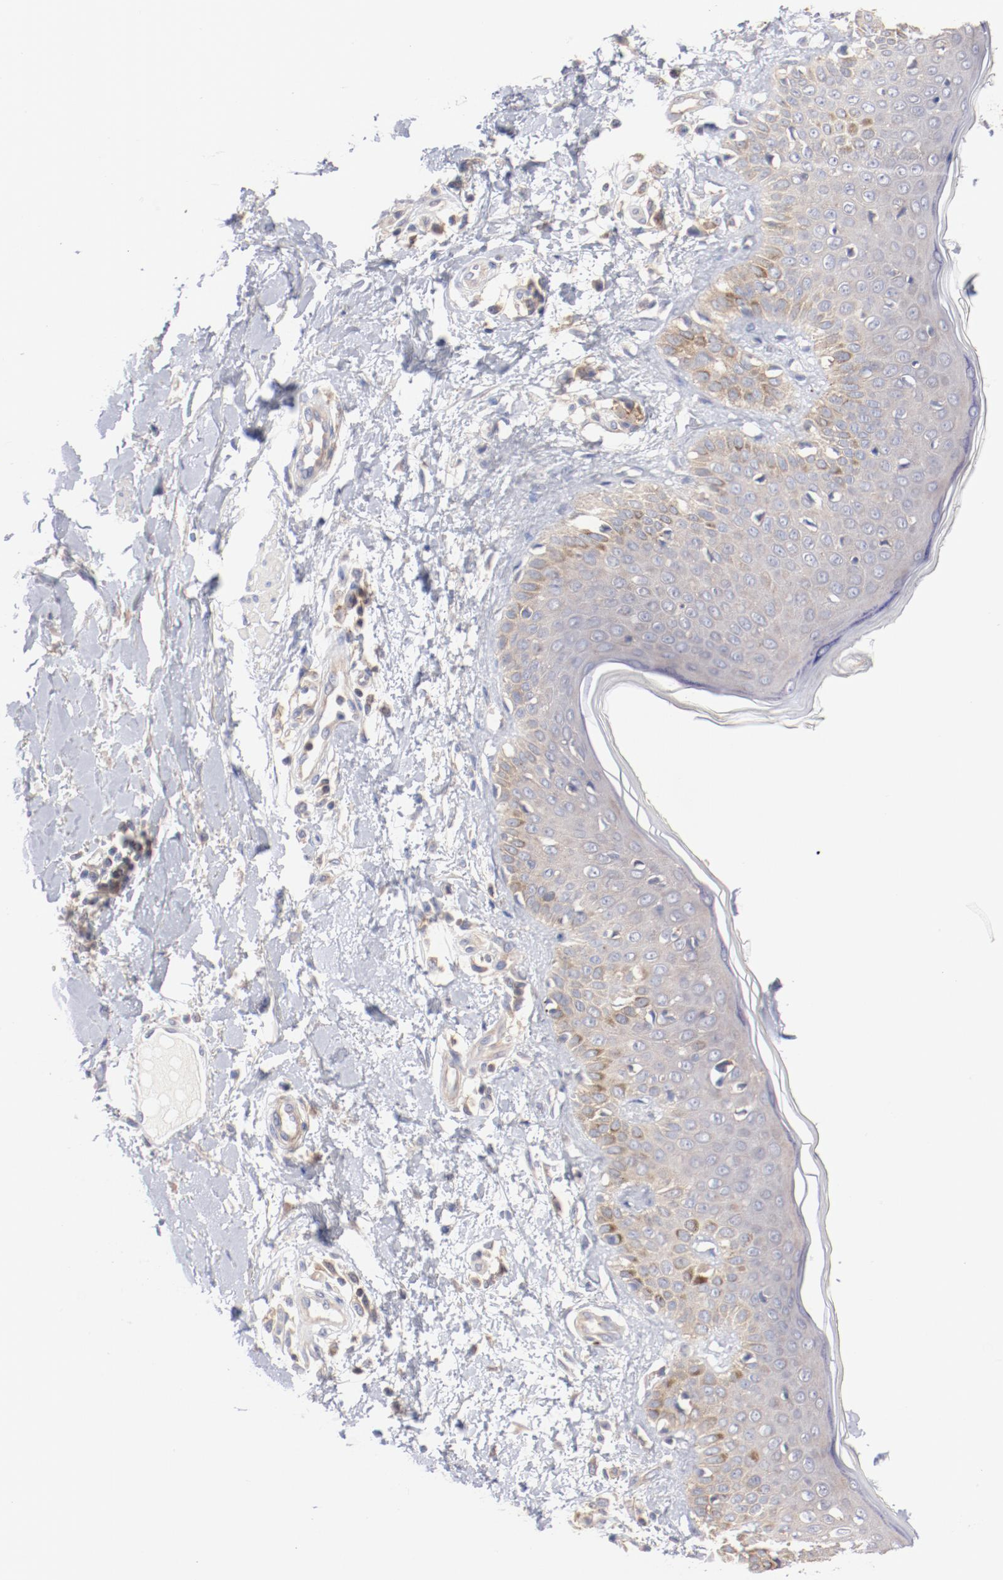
{"staining": {"intensity": "weak", "quantity": "25%-75%", "location": "cytoplasmic/membranous"}, "tissue": "skin cancer", "cell_type": "Tumor cells", "image_type": "cancer", "snomed": [{"axis": "morphology", "description": "Squamous cell carcinoma, NOS"}, {"axis": "topography", "description": "Skin"}], "caption": "A low amount of weak cytoplasmic/membranous expression is identified in about 25%-75% of tumor cells in squamous cell carcinoma (skin) tissue. The protein of interest is shown in brown color, while the nuclei are stained blue.", "gene": "SETD3", "patient": {"sex": "female", "age": 59}}